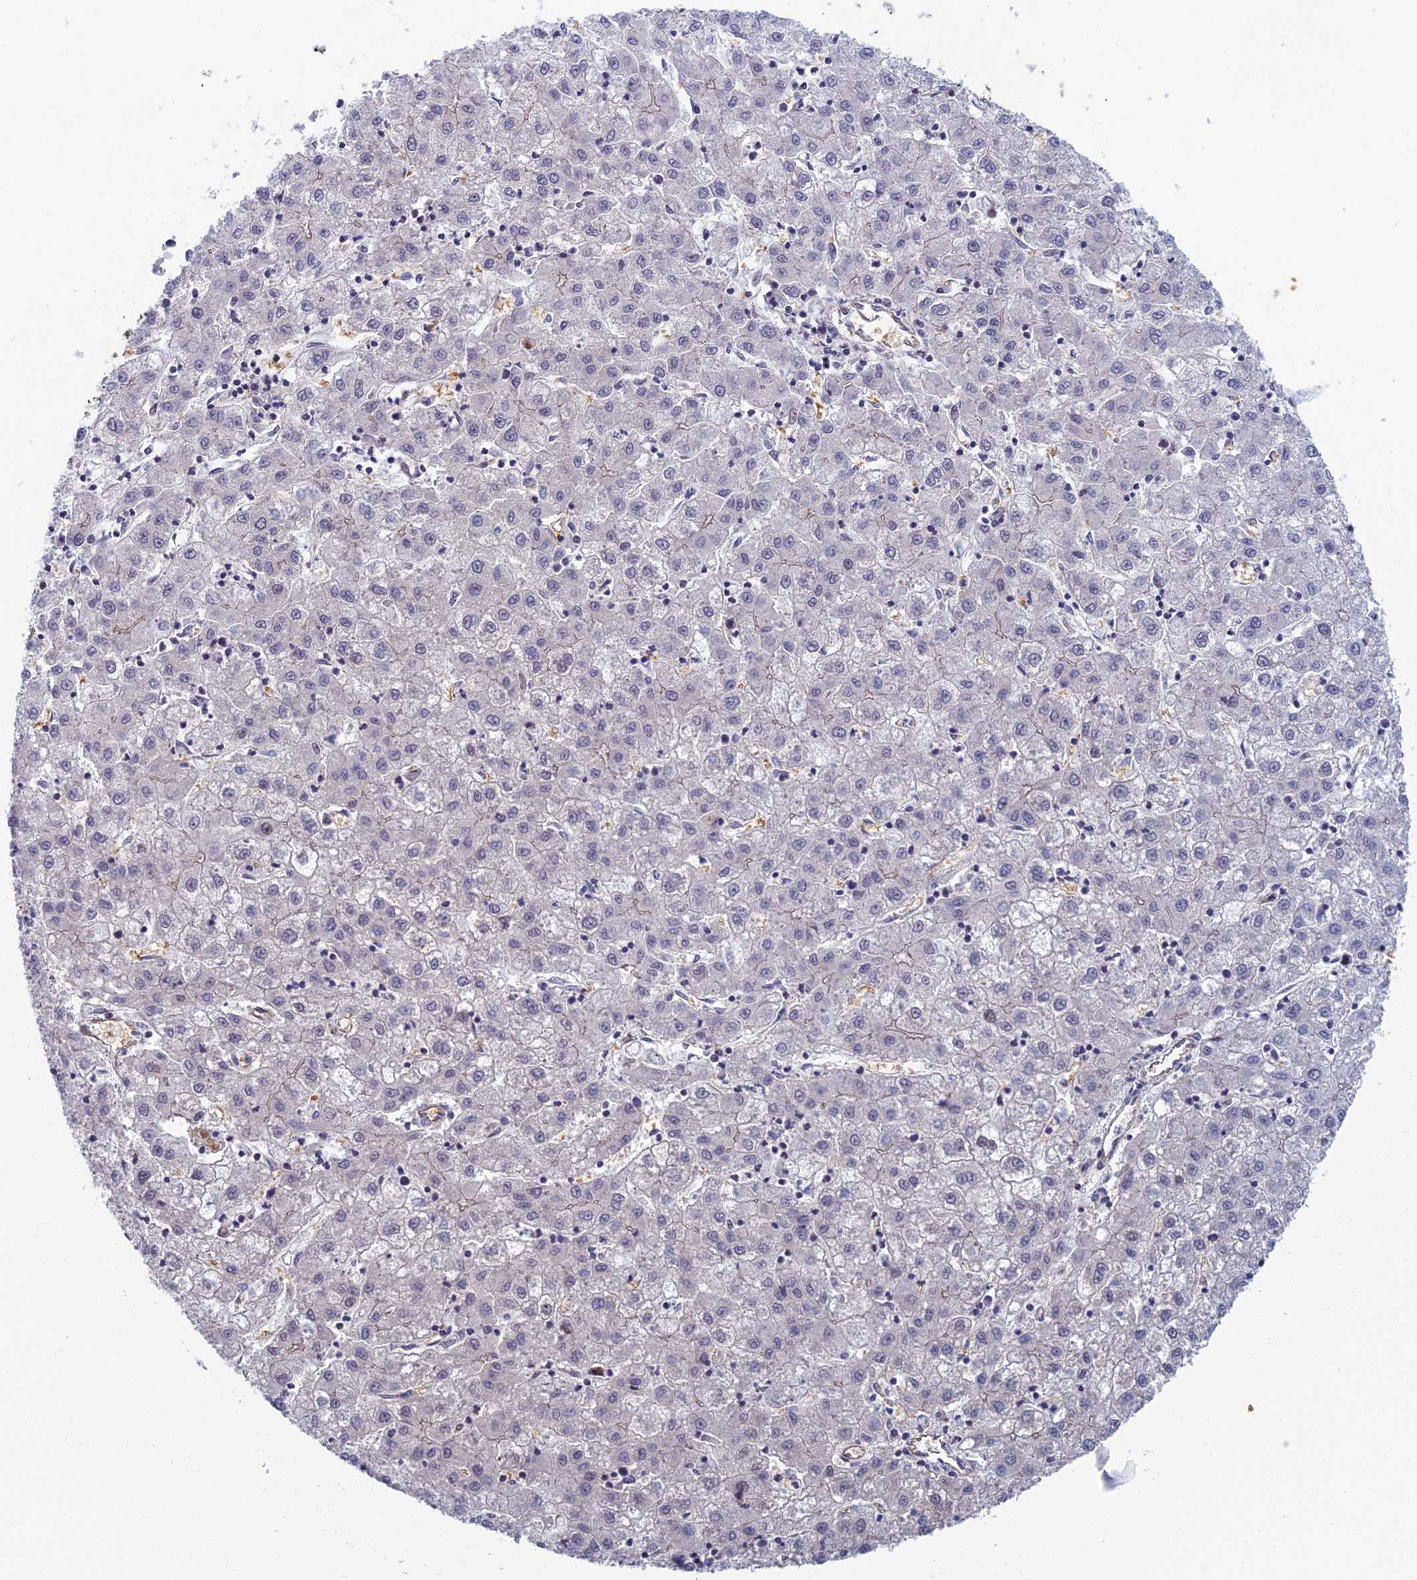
{"staining": {"intensity": "negative", "quantity": "none", "location": "none"}, "tissue": "liver cancer", "cell_type": "Tumor cells", "image_type": "cancer", "snomed": [{"axis": "morphology", "description": "Carcinoma, Hepatocellular, NOS"}, {"axis": "topography", "description": "Liver"}], "caption": "Human liver cancer (hepatocellular carcinoma) stained for a protein using immunohistochemistry (IHC) shows no expression in tumor cells.", "gene": "RHBDL2", "patient": {"sex": "male", "age": 72}}